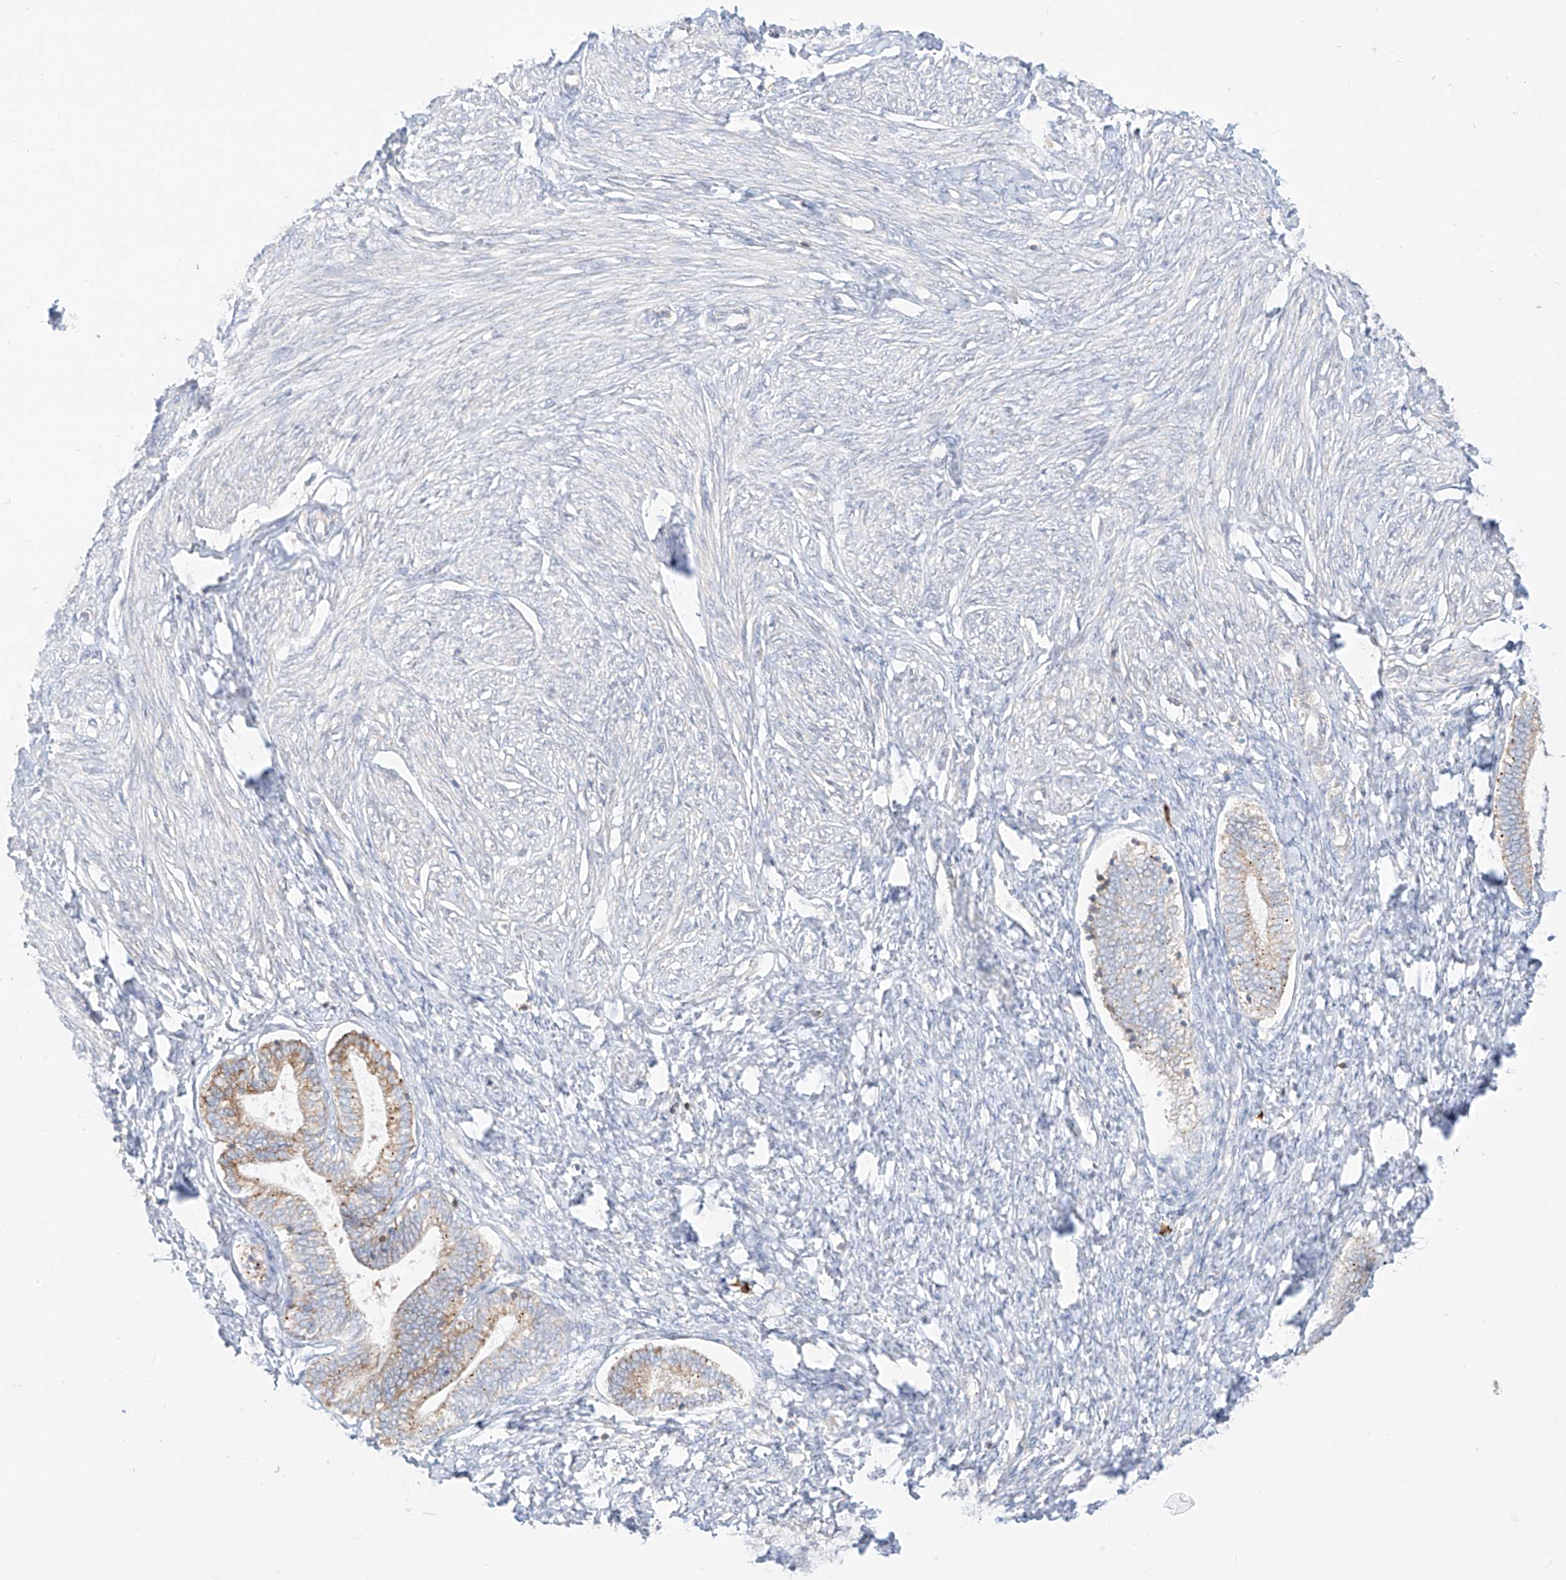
{"staining": {"intensity": "negative", "quantity": "none", "location": "none"}, "tissue": "endometrium", "cell_type": "Cells in endometrial stroma", "image_type": "normal", "snomed": [{"axis": "morphology", "description": "Normal tissue, NOS"}, {"axis": "topography", "description": "Endometrium"}], "caption": "IHC of normal human endometrium displays no staining in cells in endometrial stroma. Brightfield microscopy of immunohistochemistry (IHC) stained with DAB (3,3'-diaminobenzidine) (brown) and hematoxylin (blue), captured at high magnification.", "gene": "SYTL3", "patient": {"sex": "female", "age": 72}}